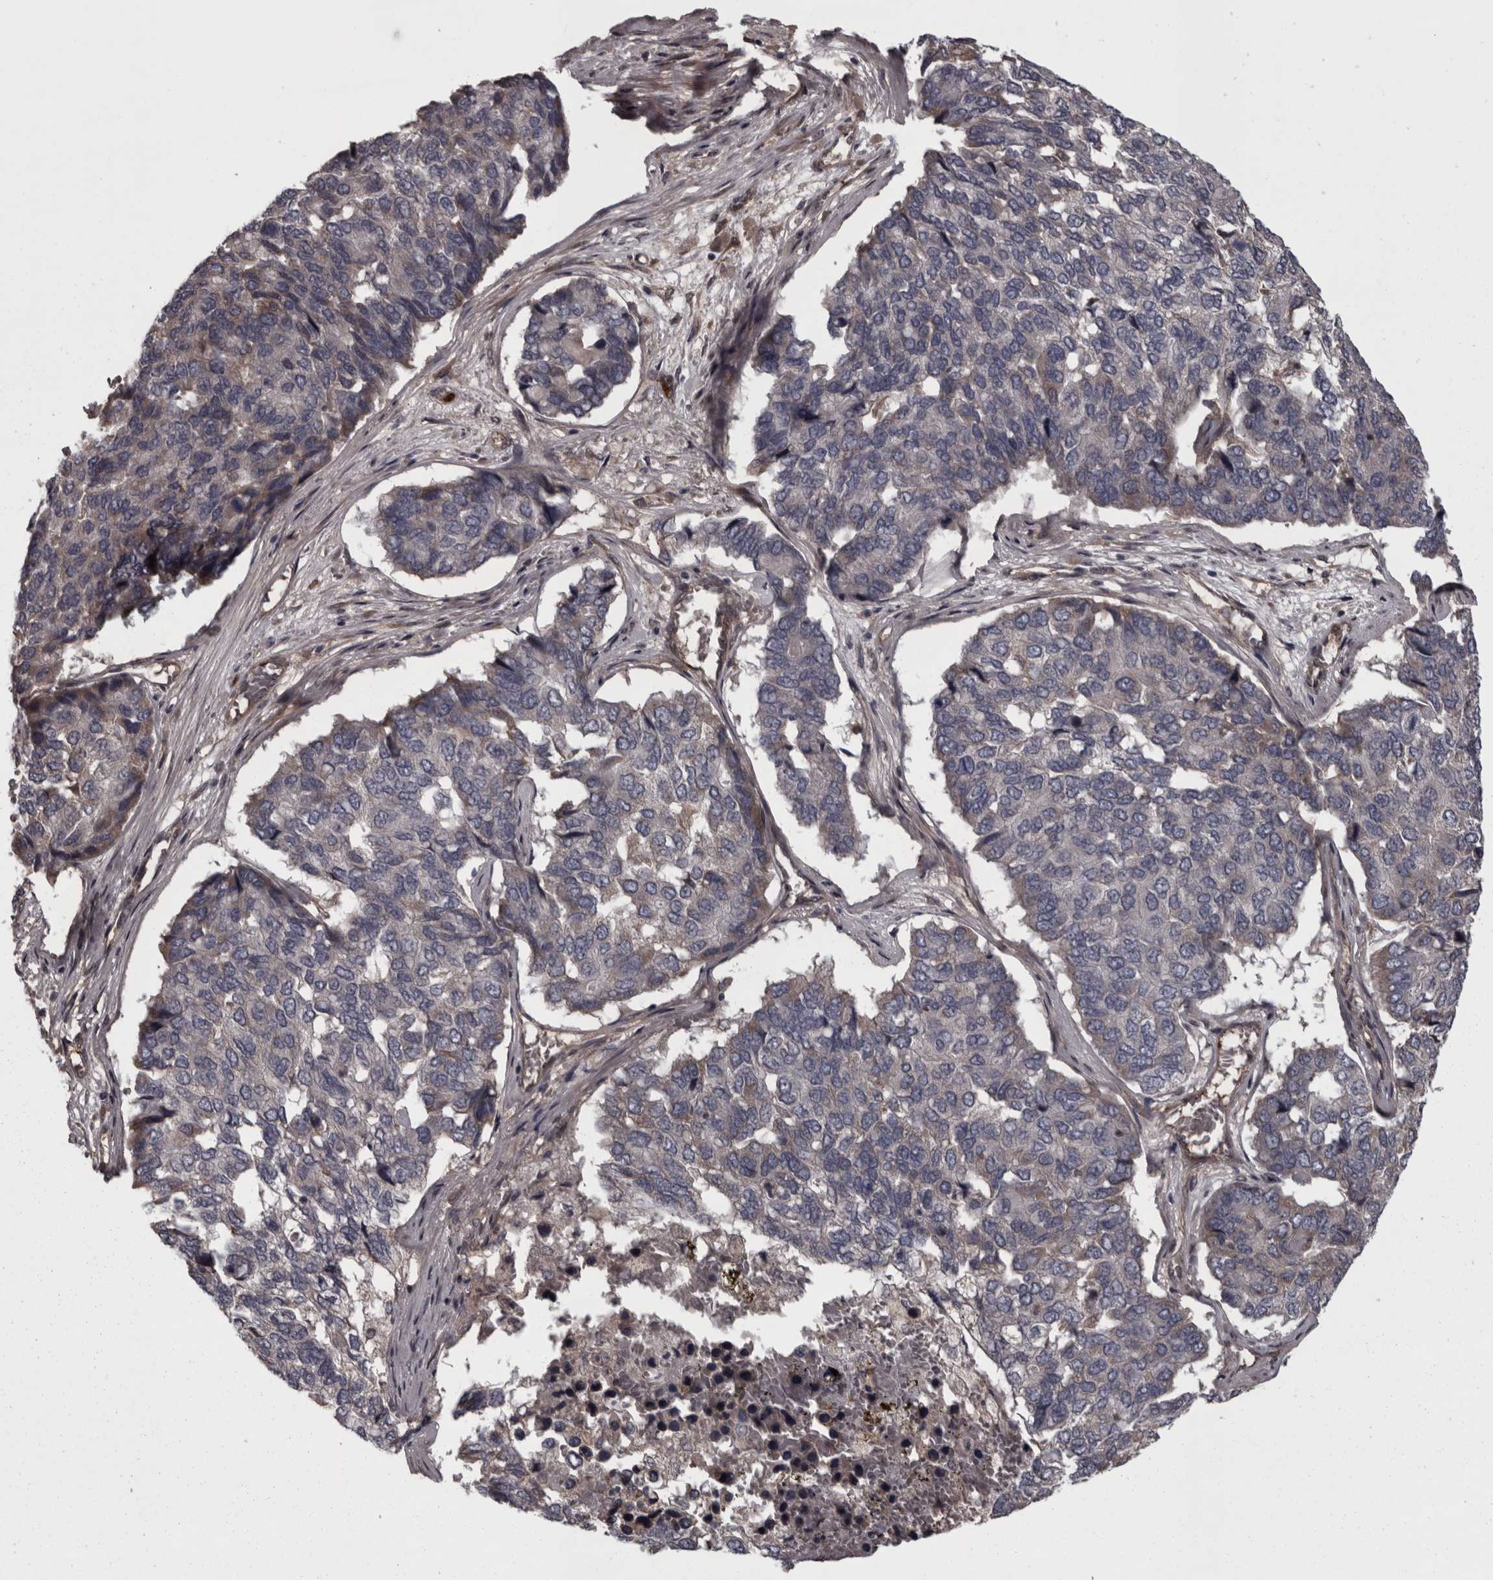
{"staining": {"intensity": "negative", "quantity": "none", "location": "none"}, "tissue": "pancreatic cancer", "cell_type": "Tumor cells", "image_type": "cancer", "snomed": [{"axis": "morphology", "description": "Adenocarcinoma, NOS"}, {"axis": "topography", "description": "Pancreas"}], "caption": "Histopathology image shows no significant protein positivity in tumor cells of adenocarcinoma (pancreatic).", "gene": "RSU1", "patient": {"sex": "male", "age": 50}}